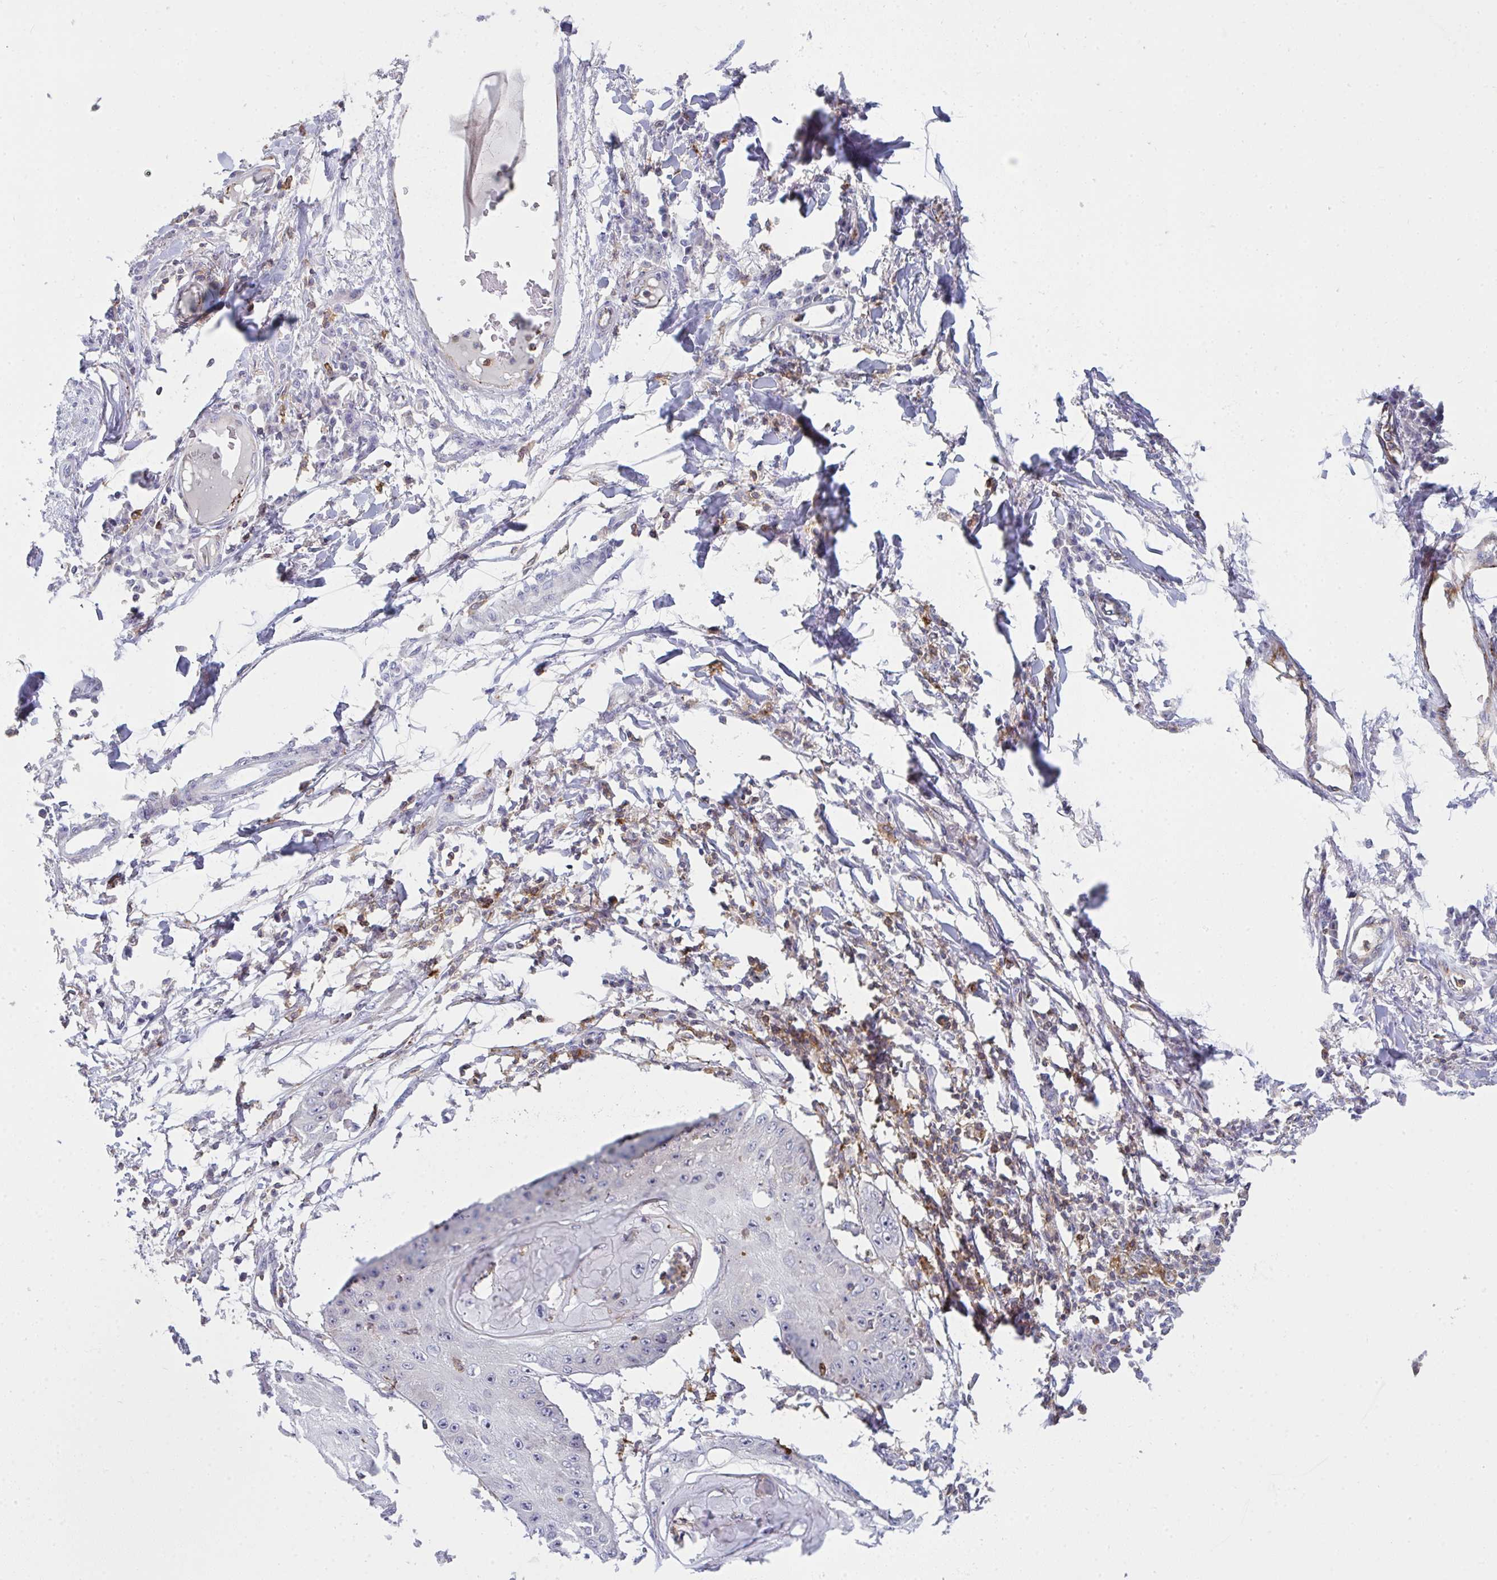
{"staining": {"intensity": "negative", "quantity": "none", "location": "none"}, "tissue": "skin cancer", "cell_type": "Tumor cells", "image_type": "cancer", "snomed": [{"axis": "morphology", "description": "Squamous cell carcinoma, NOS"}, {"axis": "topography", "description": "Skin"}], "caption": "High magnification brightfield microscopy of skin cancer stained with DAB (brown) and counterstained with hematoxylin (blue): tumor cells show no significant staining.", "gene": "CD80", "patient": {"sex": "male", "age": 70}}